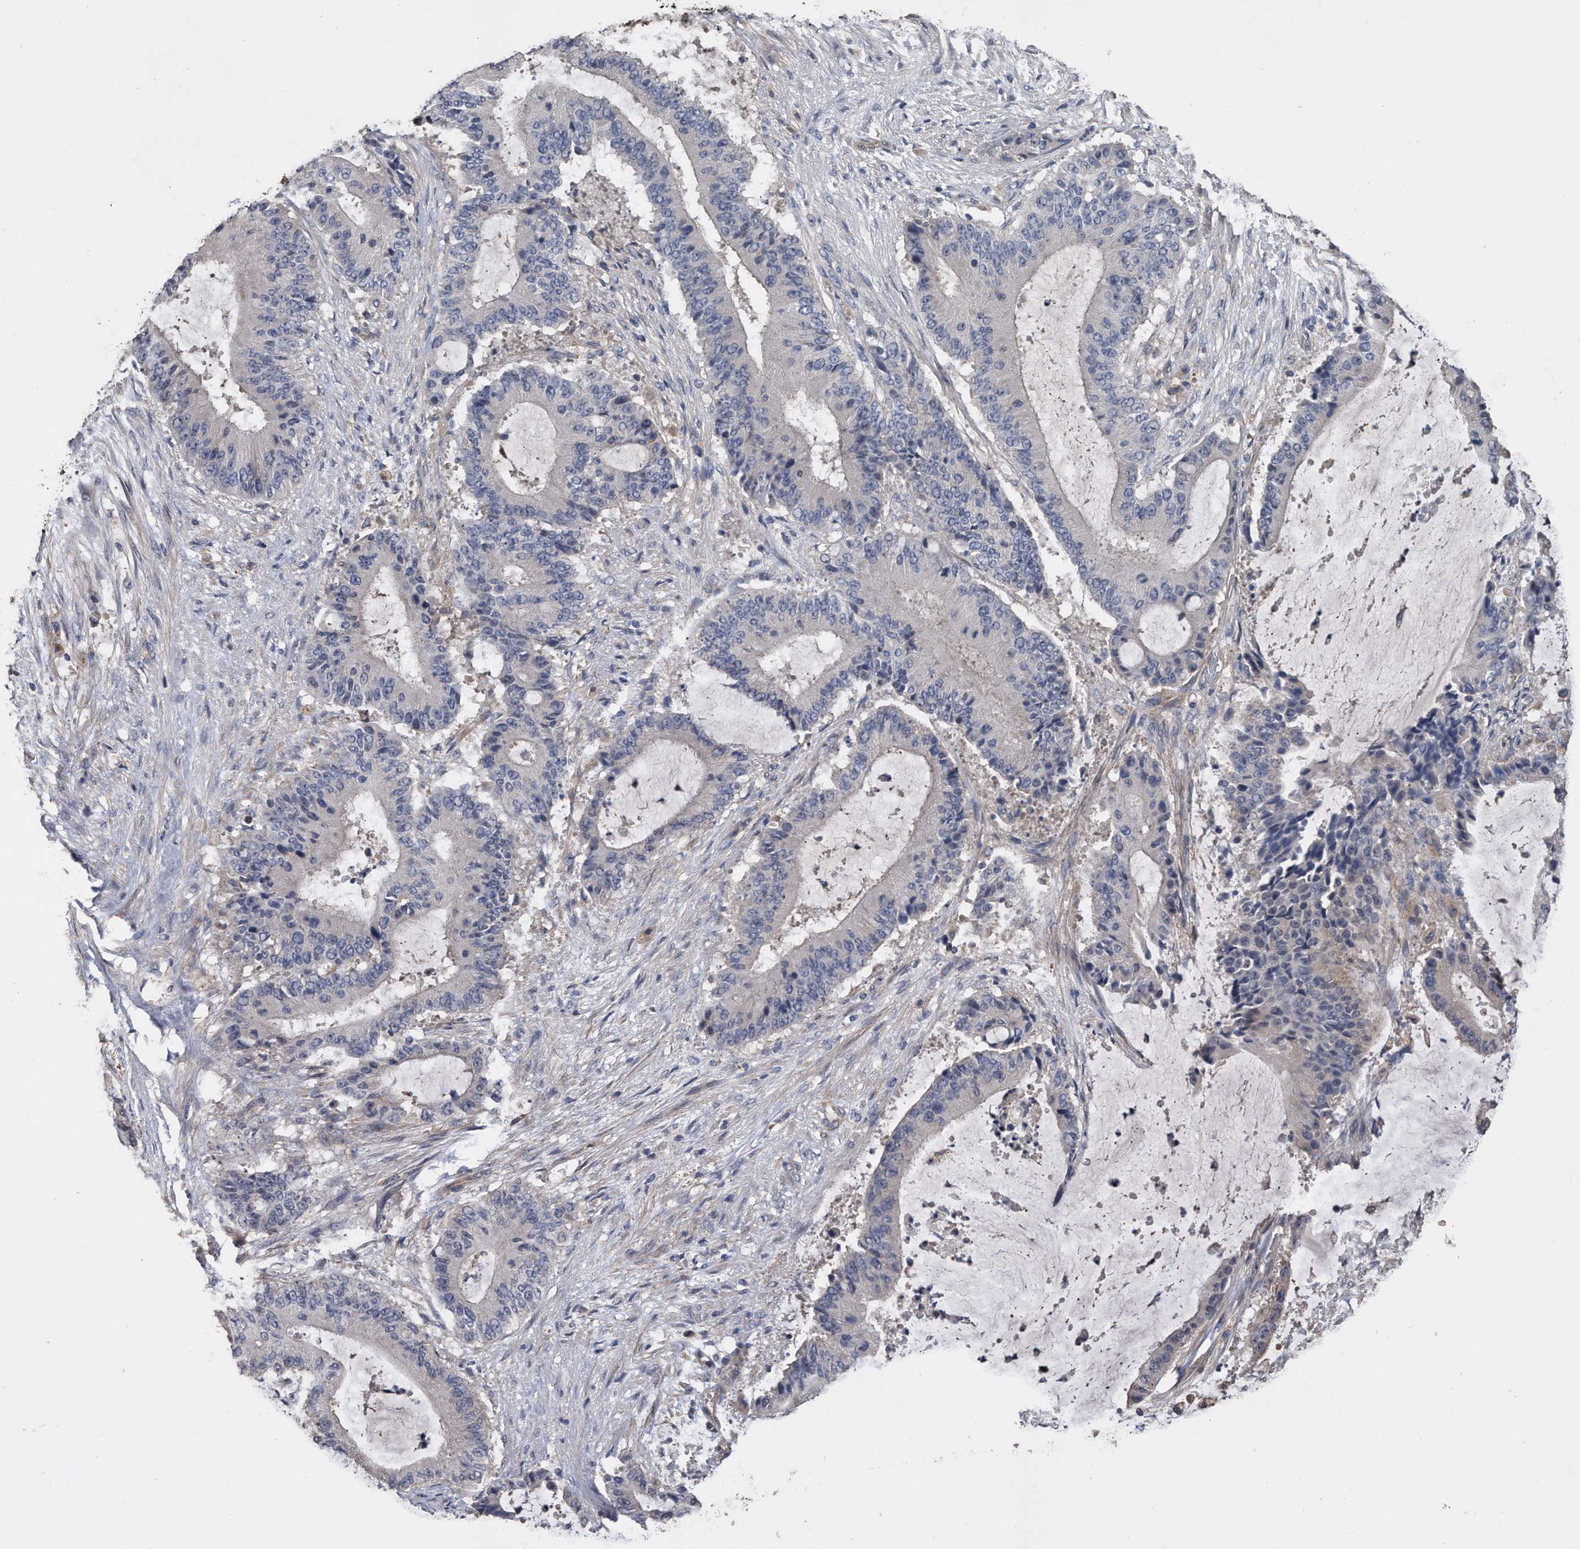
{"staining": {"intensity": "negative", "quantity": "none", "location": "none"}, "tissue": "liver cancer", "cell_type": "Tumor cells", "image_type": "cancer", "snomed": [{"axis": "morphology", "description": "Normal tissue, NOS"}, {"axis": "morphology", "description": "Cholangiocarcinoma"}, {"axis": "topography", "description": "Liver"}, {"axis": "topography", "description": "Peripheral nerve tissue"}], "caption": "DAB (3,3'-diaminobenzidine) immunohistochemical staining of human cholangiocarcinoma (liver) reveals no significant expression in tumor cells.", "gene": "KCND3", "patient": {"sex": "female", "age": 73}}